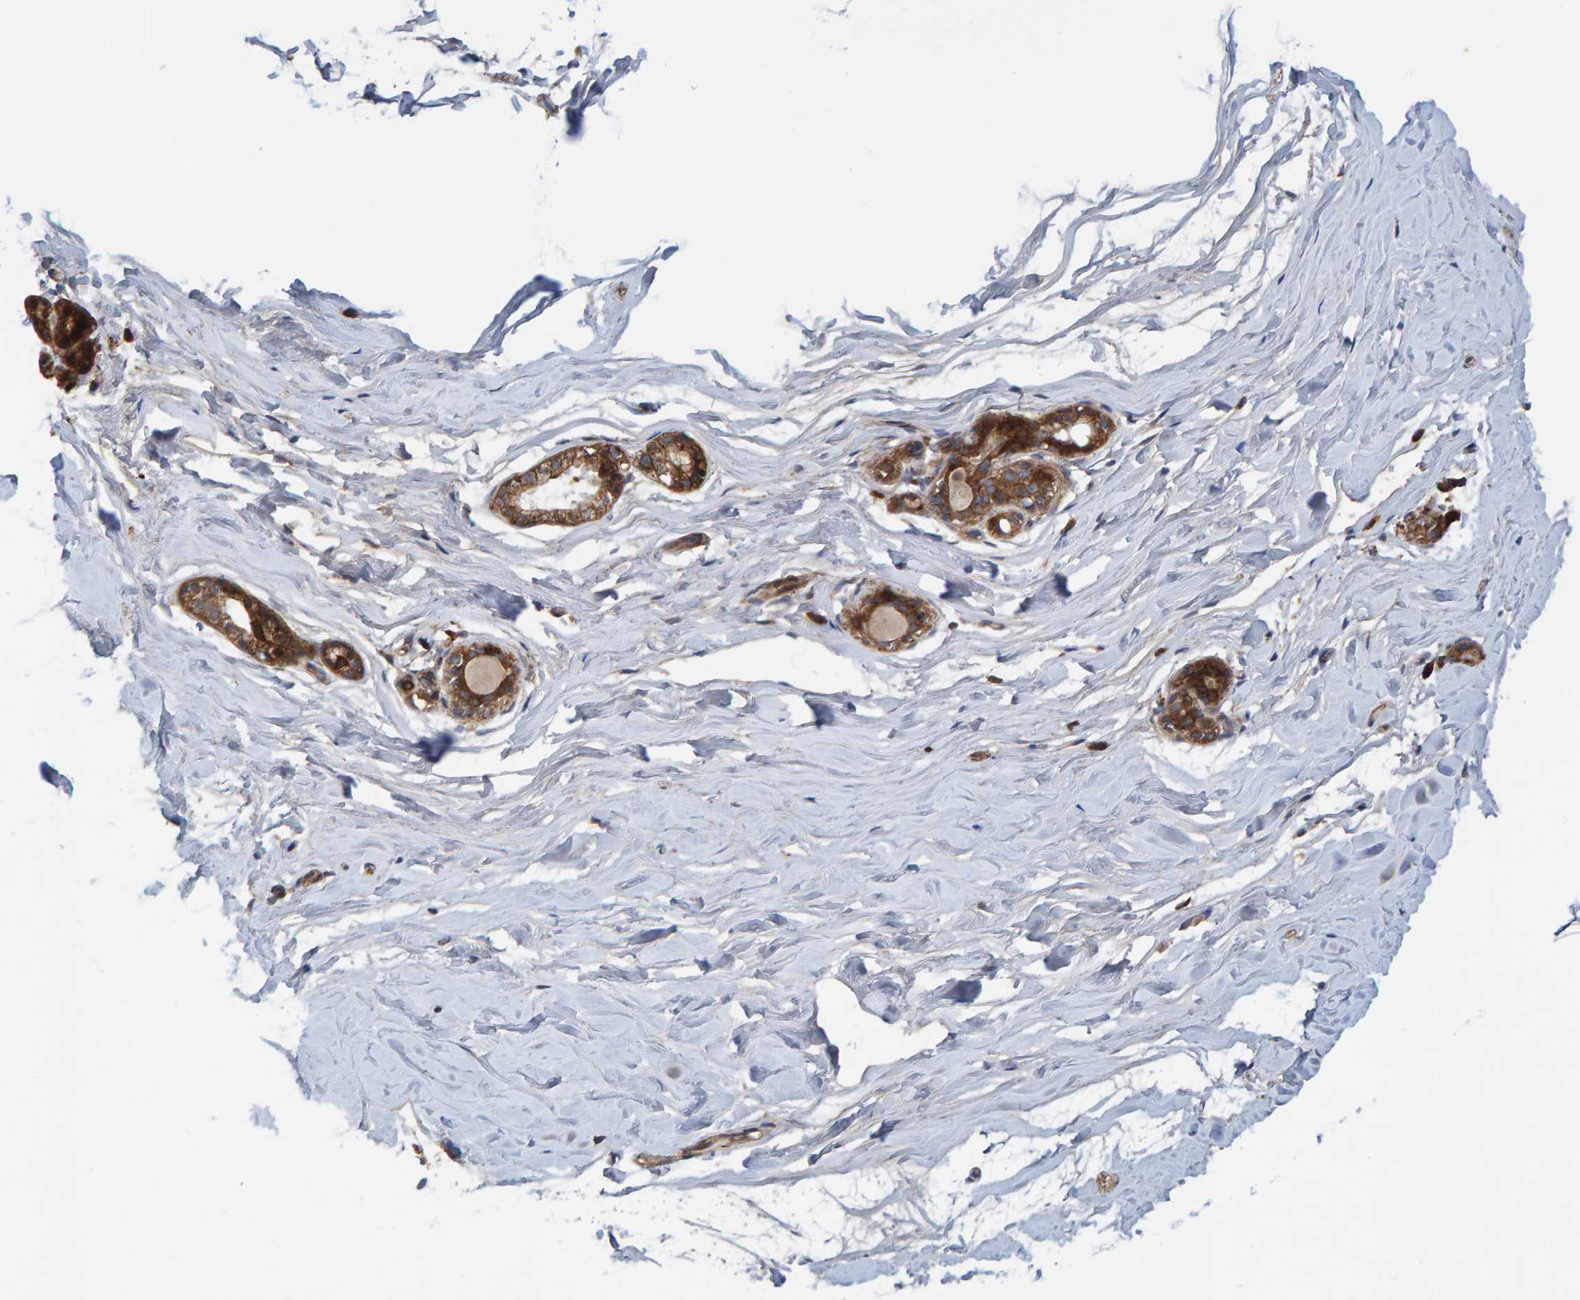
{"staining": {"intensity": "negative", "quantity": "none", "location": "none"}, "tissue": "breast", "cell_type": "Adipocytes", "image_type": "normal", "snomed": [{"axis": "morphology", "description": "Normal tissue, NOS"}, {"axis": "topography", "description": "Breast"}], "caption": "The photomicrograph demonstrates no staining of adipocytes in benign breast.", "gene": "KIAA0753", "patient": {"sex": "female", "age": 62}}